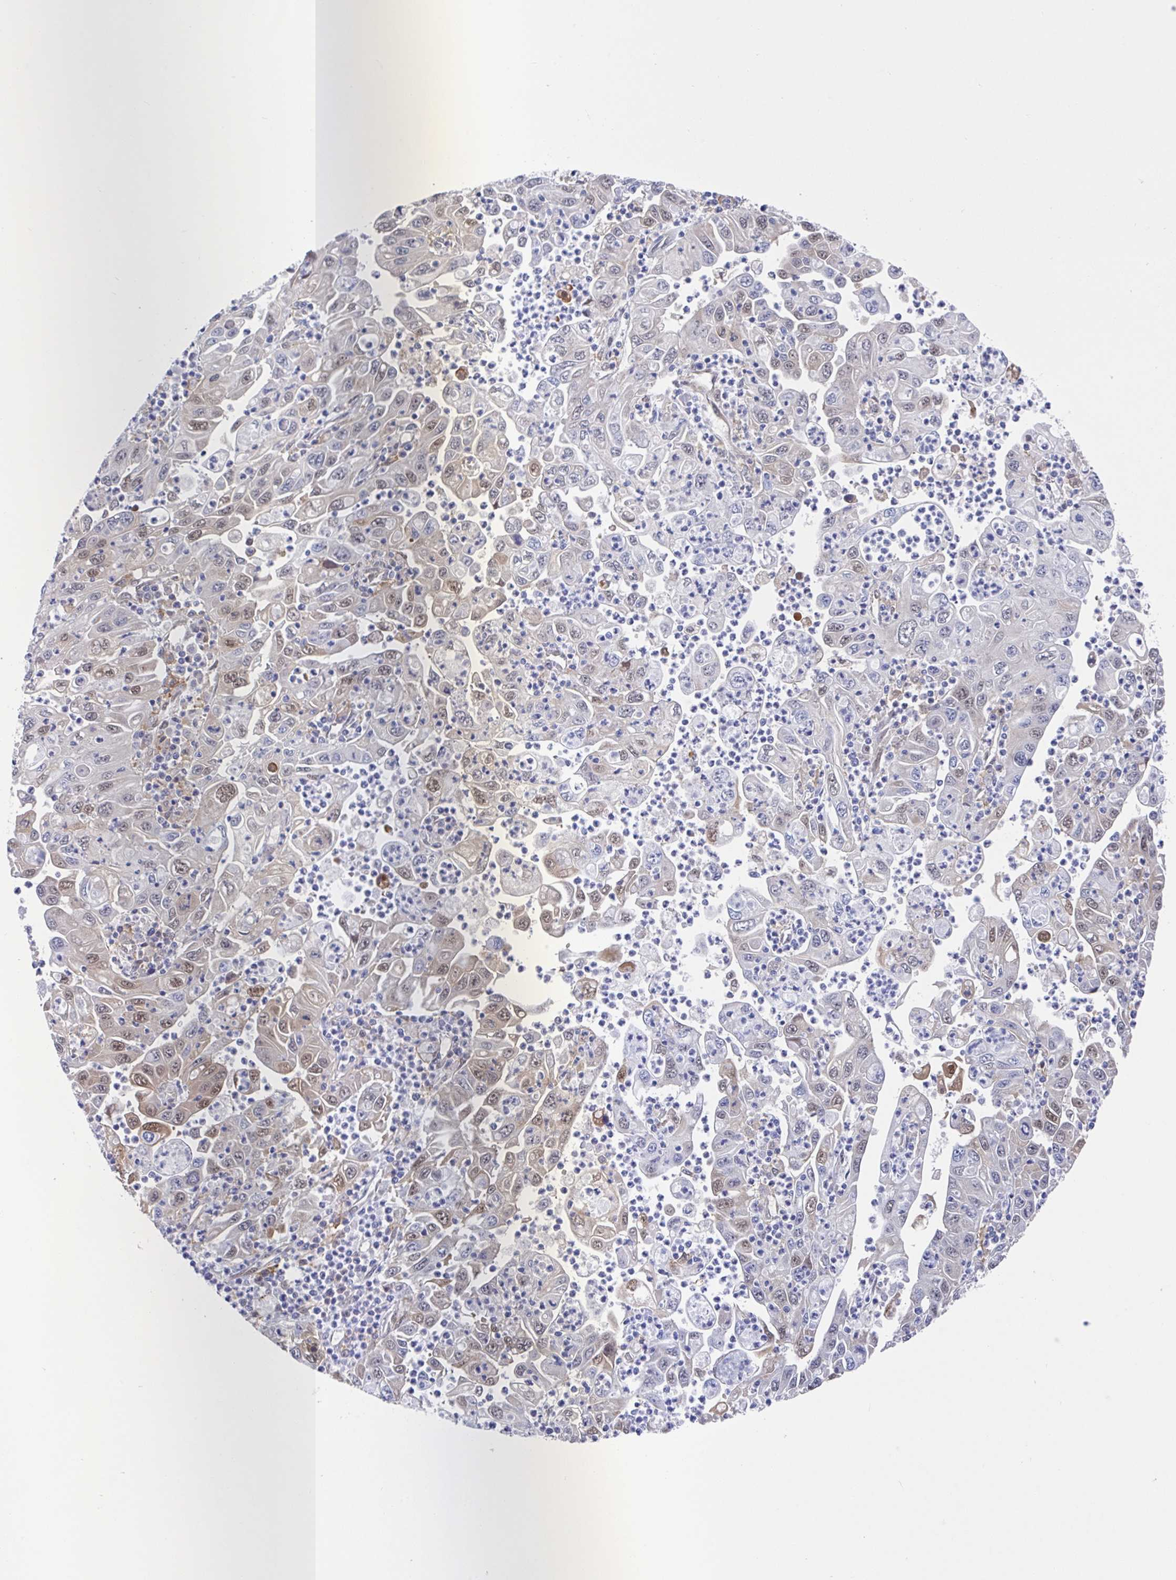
{"staining": {"intensity": "weak", "quantity": "<25%", "location": "cytoplasmic/membranous,nuclear"}, "tissue": "endometrial cancer", "cell_type": "Tumor cells", "image_type": "cancer", "snomed": [{"axis": "morphology", "description": "Adenocarcinoma, NOS"}, {"axis": "topography", "description": "Uterus"}], "caption": "The immunohistochemistry micrograph has no significant expression in tumor cells of endometrial cancer tissue.", "gene": "FCGR3A", "patient": {"sex": "female", "age": 62}}